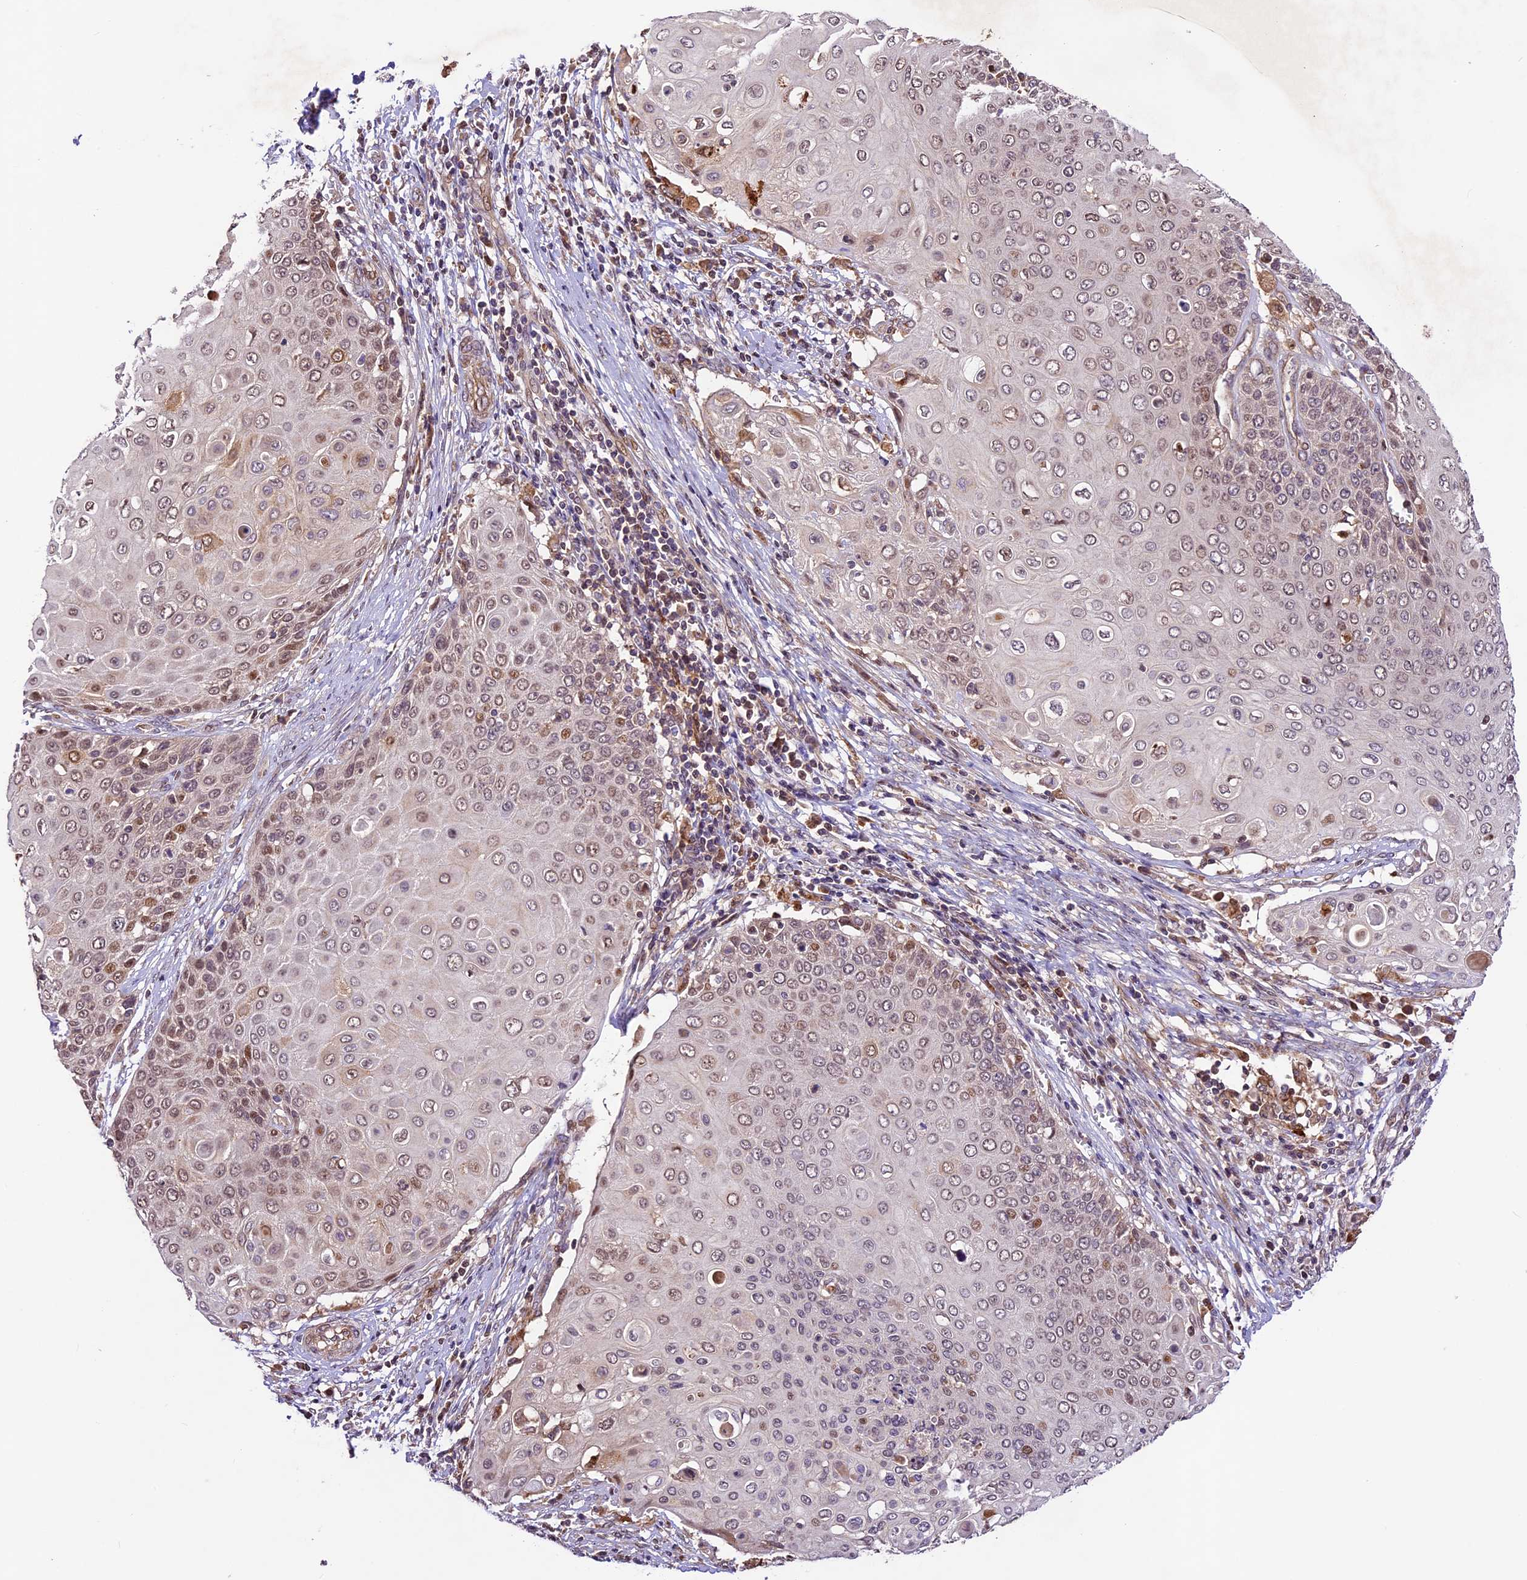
{"staining": {"intensity": "weak", "quantity": ">75%", "location": "nuclear"}, "tissue": "cervical cancer", "cell_type": "Tumor cells", "image_type": "cancer", "snomed": [{"axis": "morphology", "description": "Squamous cell carcinoma, NOS"}, {"axis": "topography", "description": "Cervix"}], "caption": "Immunohistochemistry of human cervical cancer (squamous cell carcinoma) exhibits low levels of weak nuclear staining in approximately >75% of tumor cells.", "gene": "CCSER1", "patient": {"sex": "female", "age": 39}}